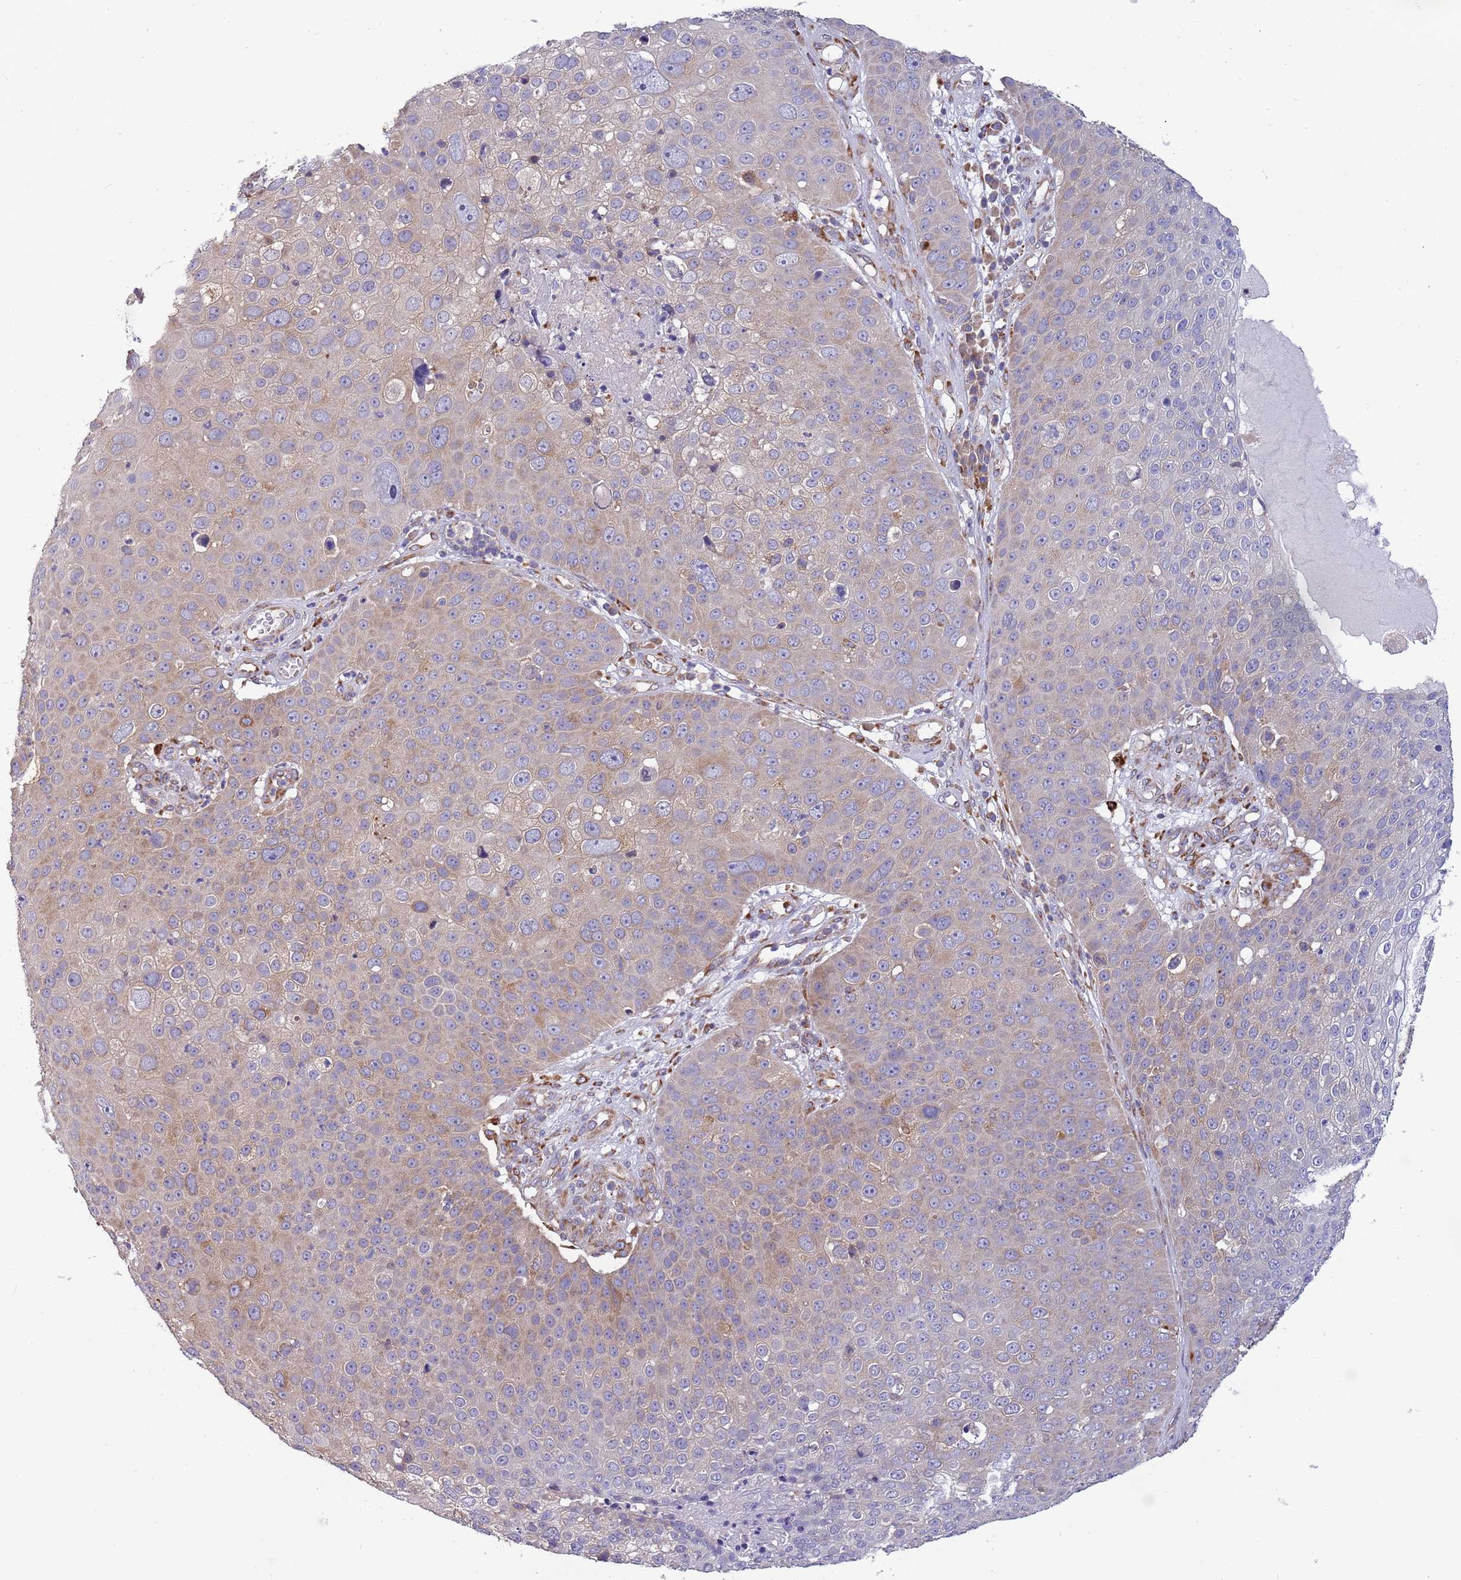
{"staining": {"intensity": "weak", "quantity": "25%-75%", "location": "cytoplasmic/membranous"}, "tissue": "skin cancer", "cell_type": "Tumor cells", "image_type": "cancer", "snomed": [{"axis": "morphology", "description": "Squamous cell carcinoma, NOS"}, {"axis": "topography", "description": "Skin"}], "caption": "Squamous cell carcinoma (skin) stained for a protein reveals weak cytoplasmic/membranous positivity in tumor cells. Nuclei are stained in blue.", "gene": "ARMCX6", "patient": {"sex": "male", "age": 71}}